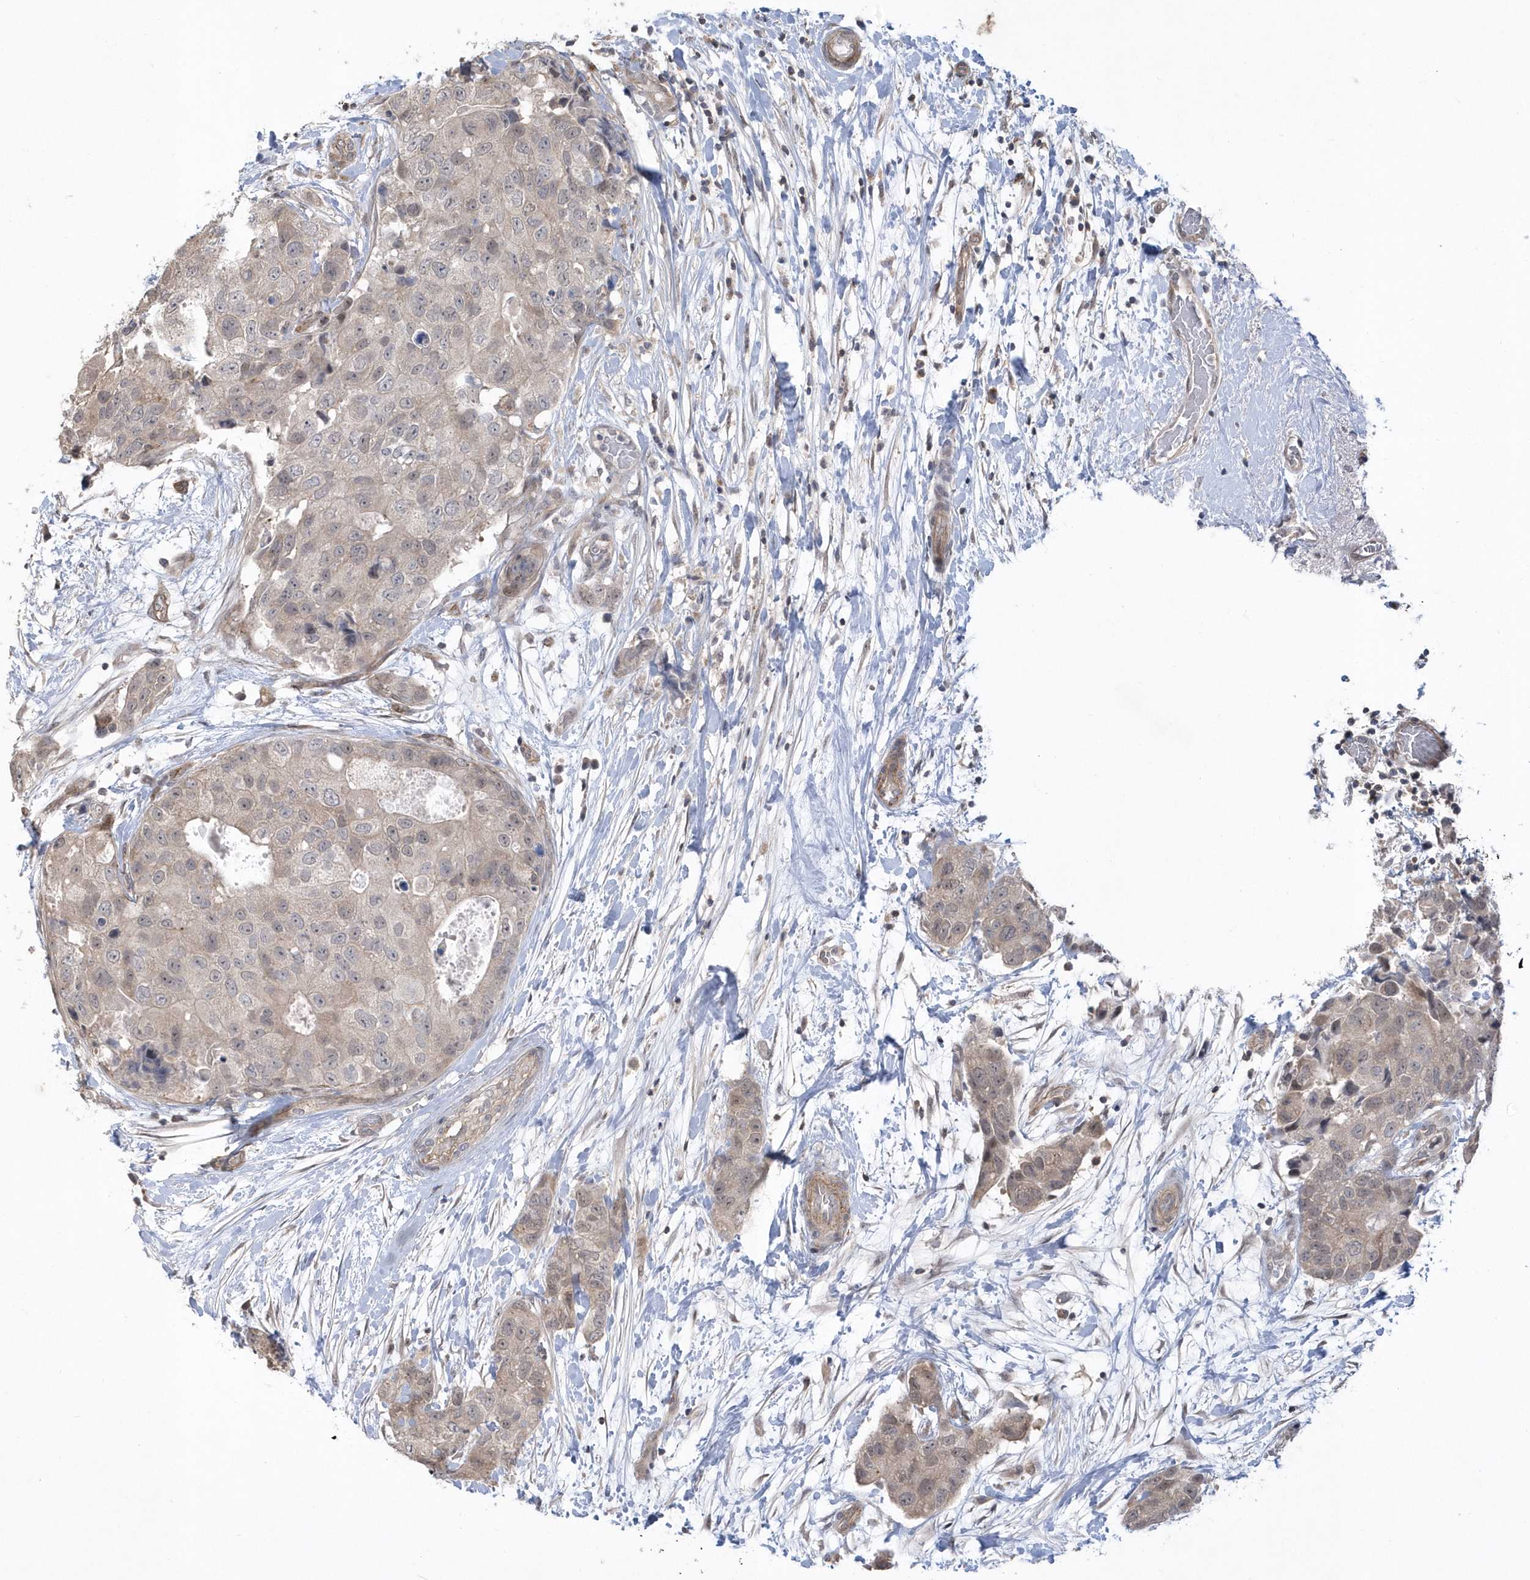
{"staining": {"intensity": "weak", "quantity": ">75%", "location": "cytoplasmic/membranous"}, "tissue": "breast cancer", "cell_type": "Tumor cells", "image_type": "cancer", "snomed": [{"axis": "morphology", "description": "Duct carcinoma"}, {"axis": "topography", "description": "Breast"}], "caption": "The immunohistochemical stain shows weak cytoplasmic/membranous positivity in tumor cells of breast cancer tissue.", "gene": "CRIP3", "patient": {"sex": "female", "age": 62}}